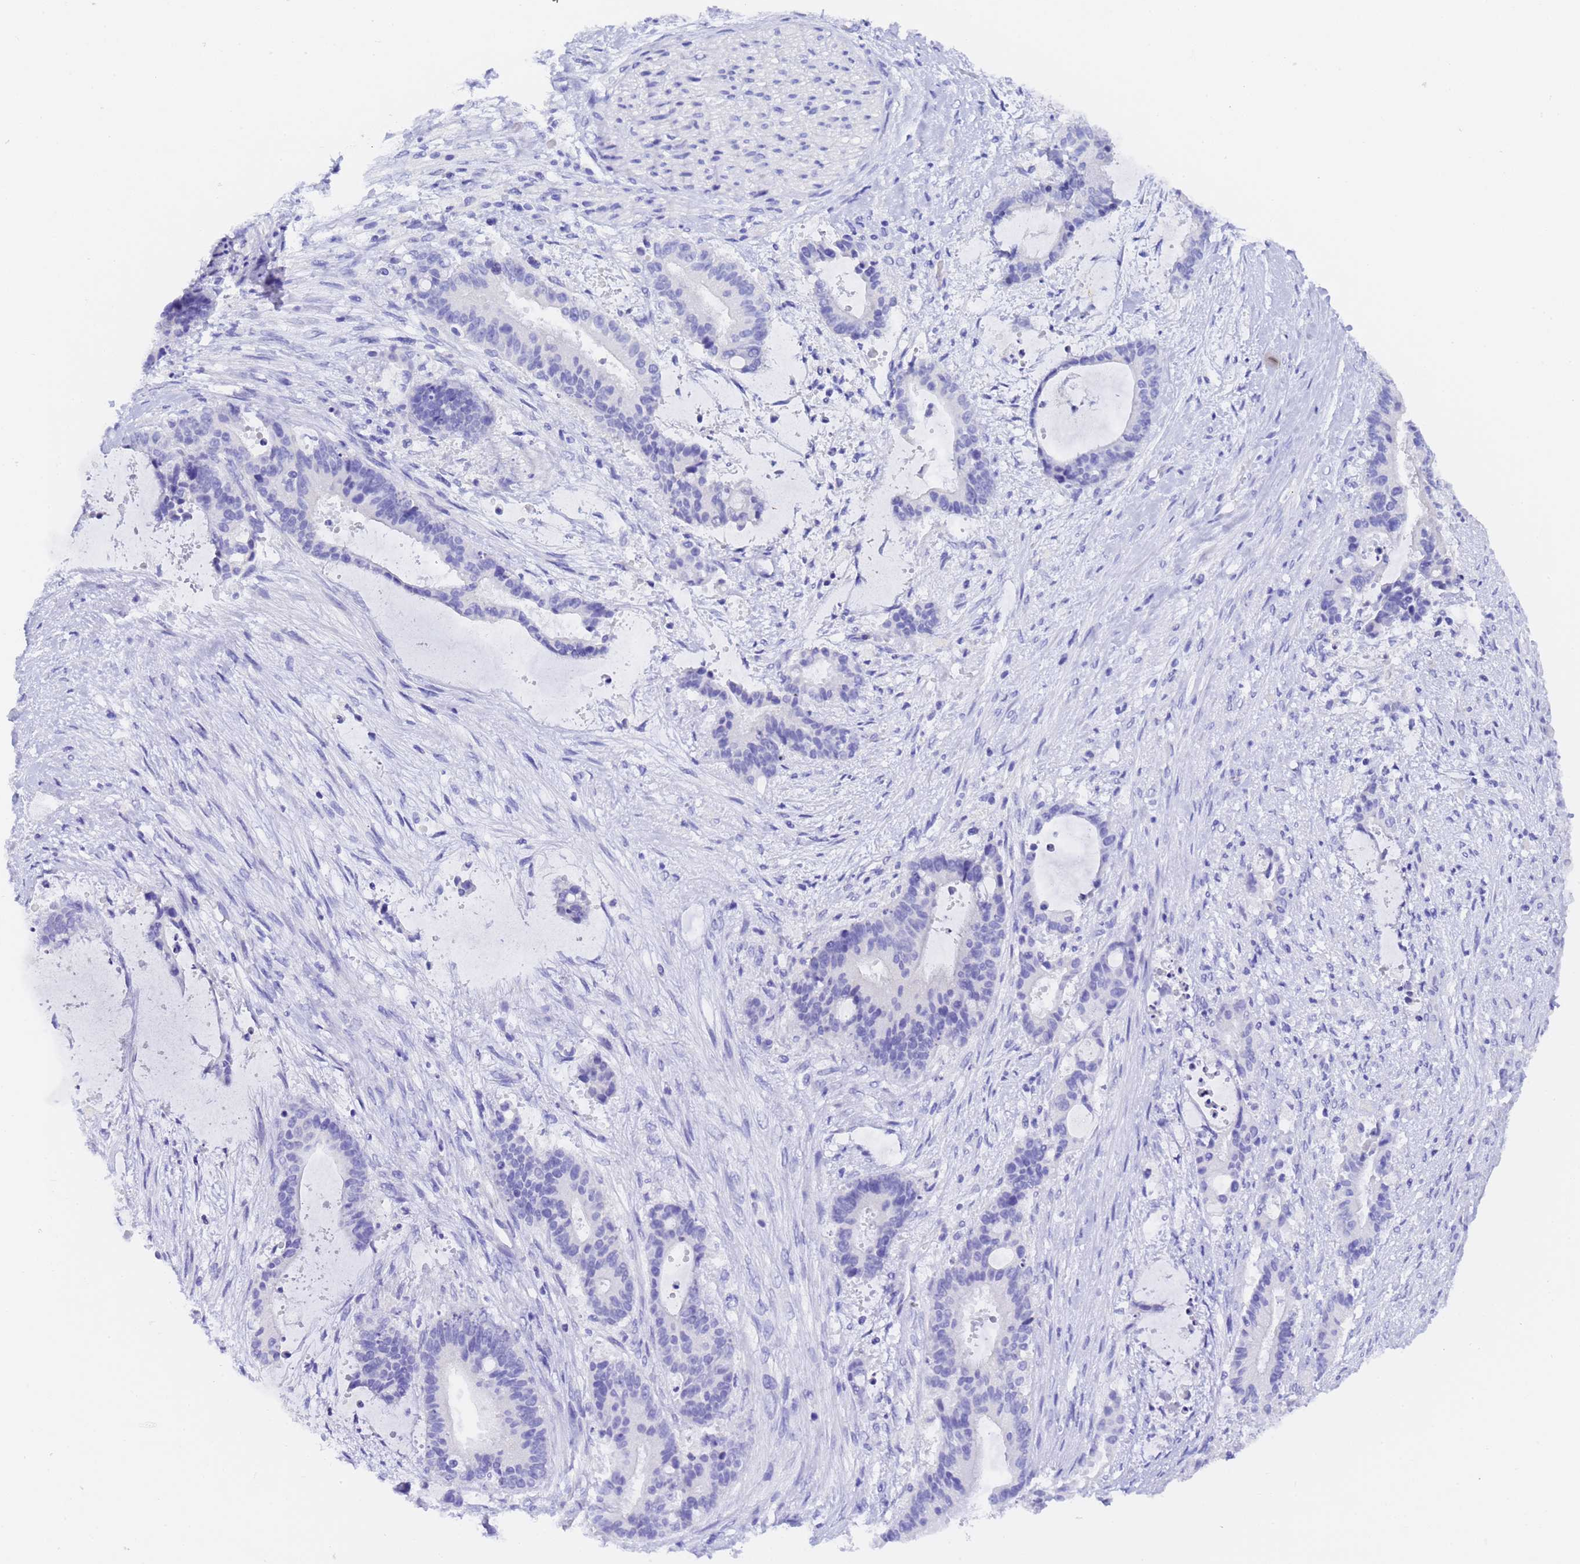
{"staining": {"intensity": "negative", "quantity": "none", "location": "none"}, "tissue": "liver cancer", "cell_type": "Tumor cells", "image_type": "cancer", "snomed": [{"axis": "morphology", "description": "Normal tissue, NOS"}, {"axis": "morphology", "description": "Cholangiocarcinoma"}, {"axis": "topography", "description": "Liver"}, {"axis": "topography", "description": "Peripheral nerve tissue"}], "caption": "Immunohistochemistry (IHC) of liver cholangiocarcinoma reveals no positivity in tumor cells. (DAB IHC, high magnification).", "gene": "GABRA1", "patient": {"sex": "female", "age": 73}}